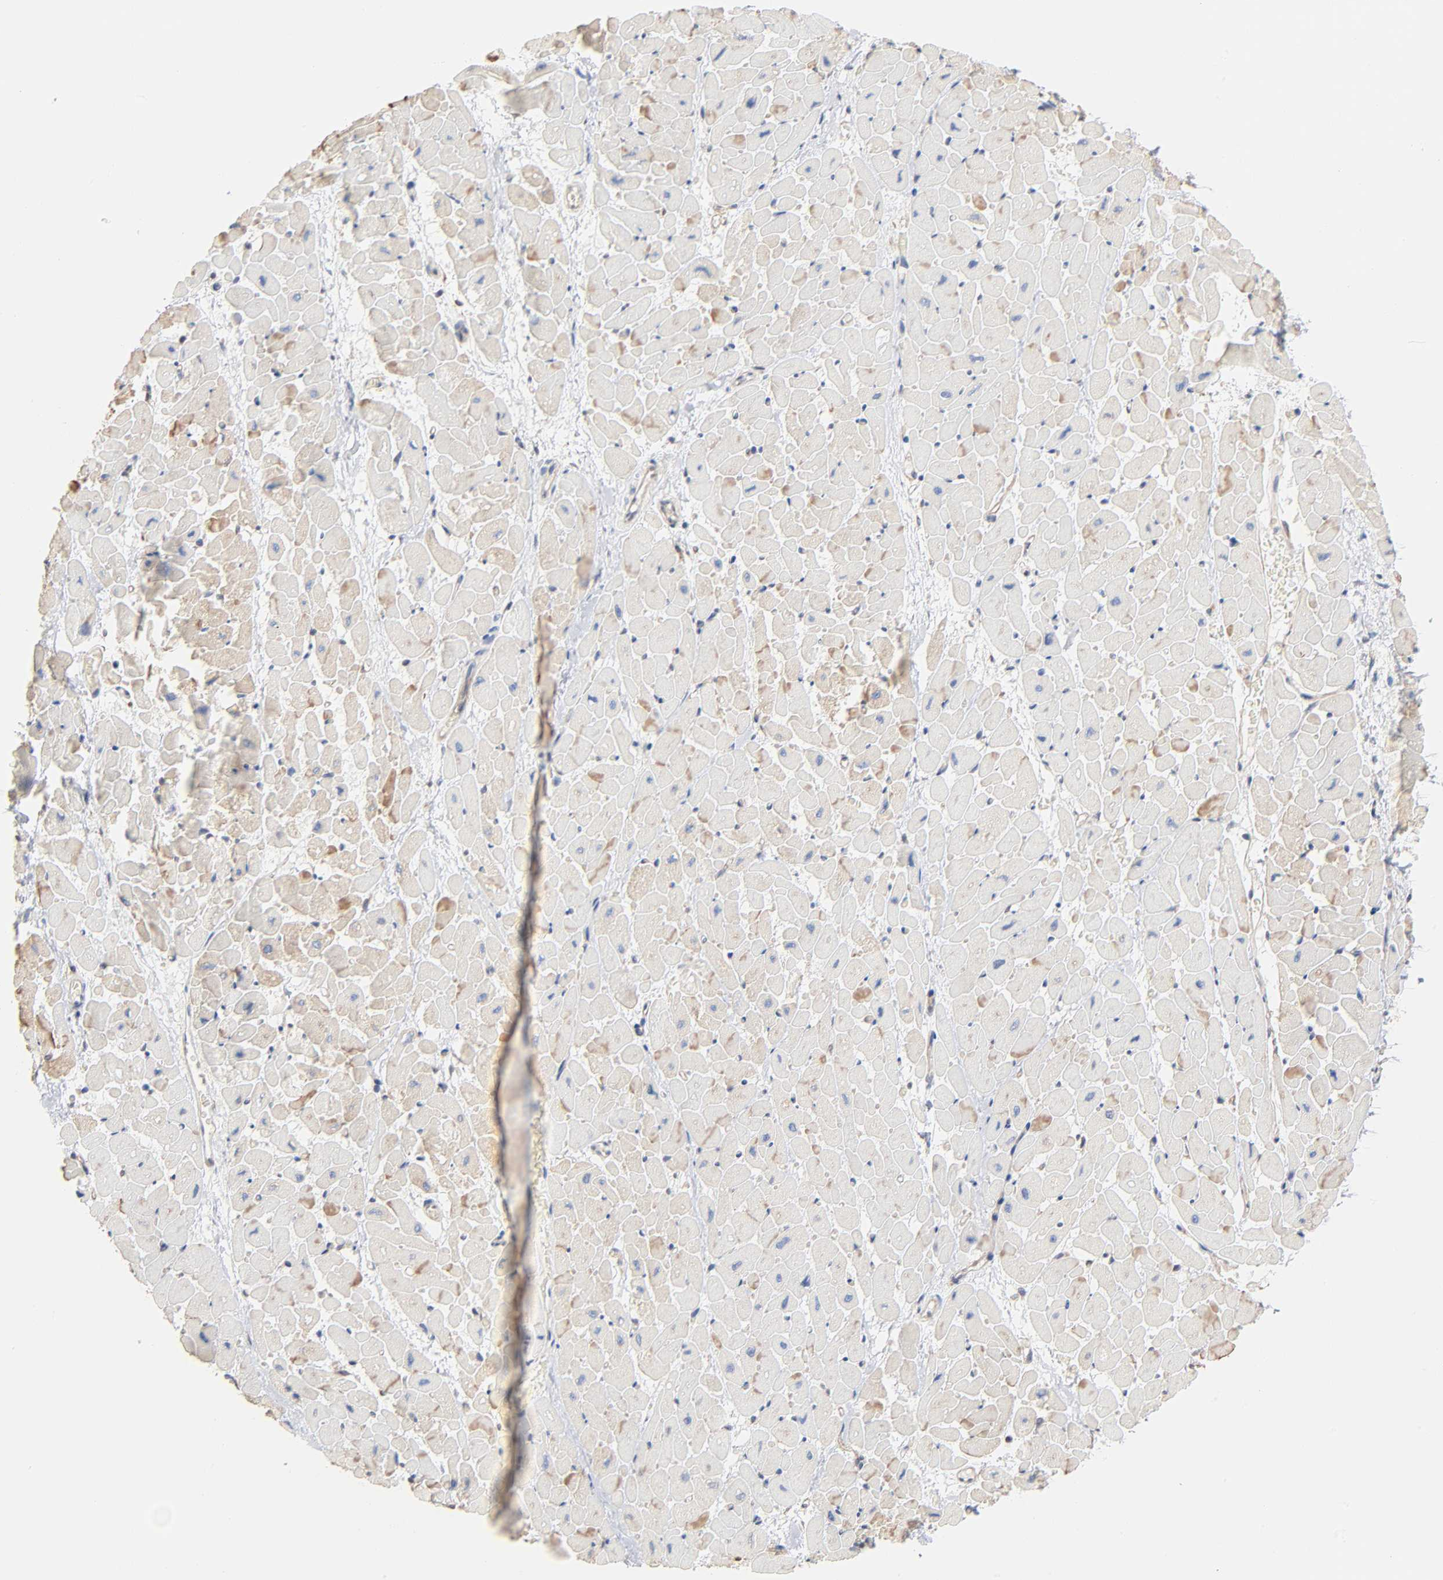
{"staining": {"intensity": "negative", "quantity": "none", "location": "none"}, "tissue": "heart muscle", "cell_type": "Cardiomyocytes", "image_type": "normal", "snomed": [{"axis": "morphology", "description": "Normal tissue, NOS"}, {"axis": "topography", "description": "Heart"}], "caption": "Immunohistochemical staining of benign human heart muscle shows no significant positivity in cardiomyocytes. (Immunohistochemistry, brightfield microscopy, high magnification).", "gene": "ABCD4", "patient": {"sex": "male", "age": 45}}